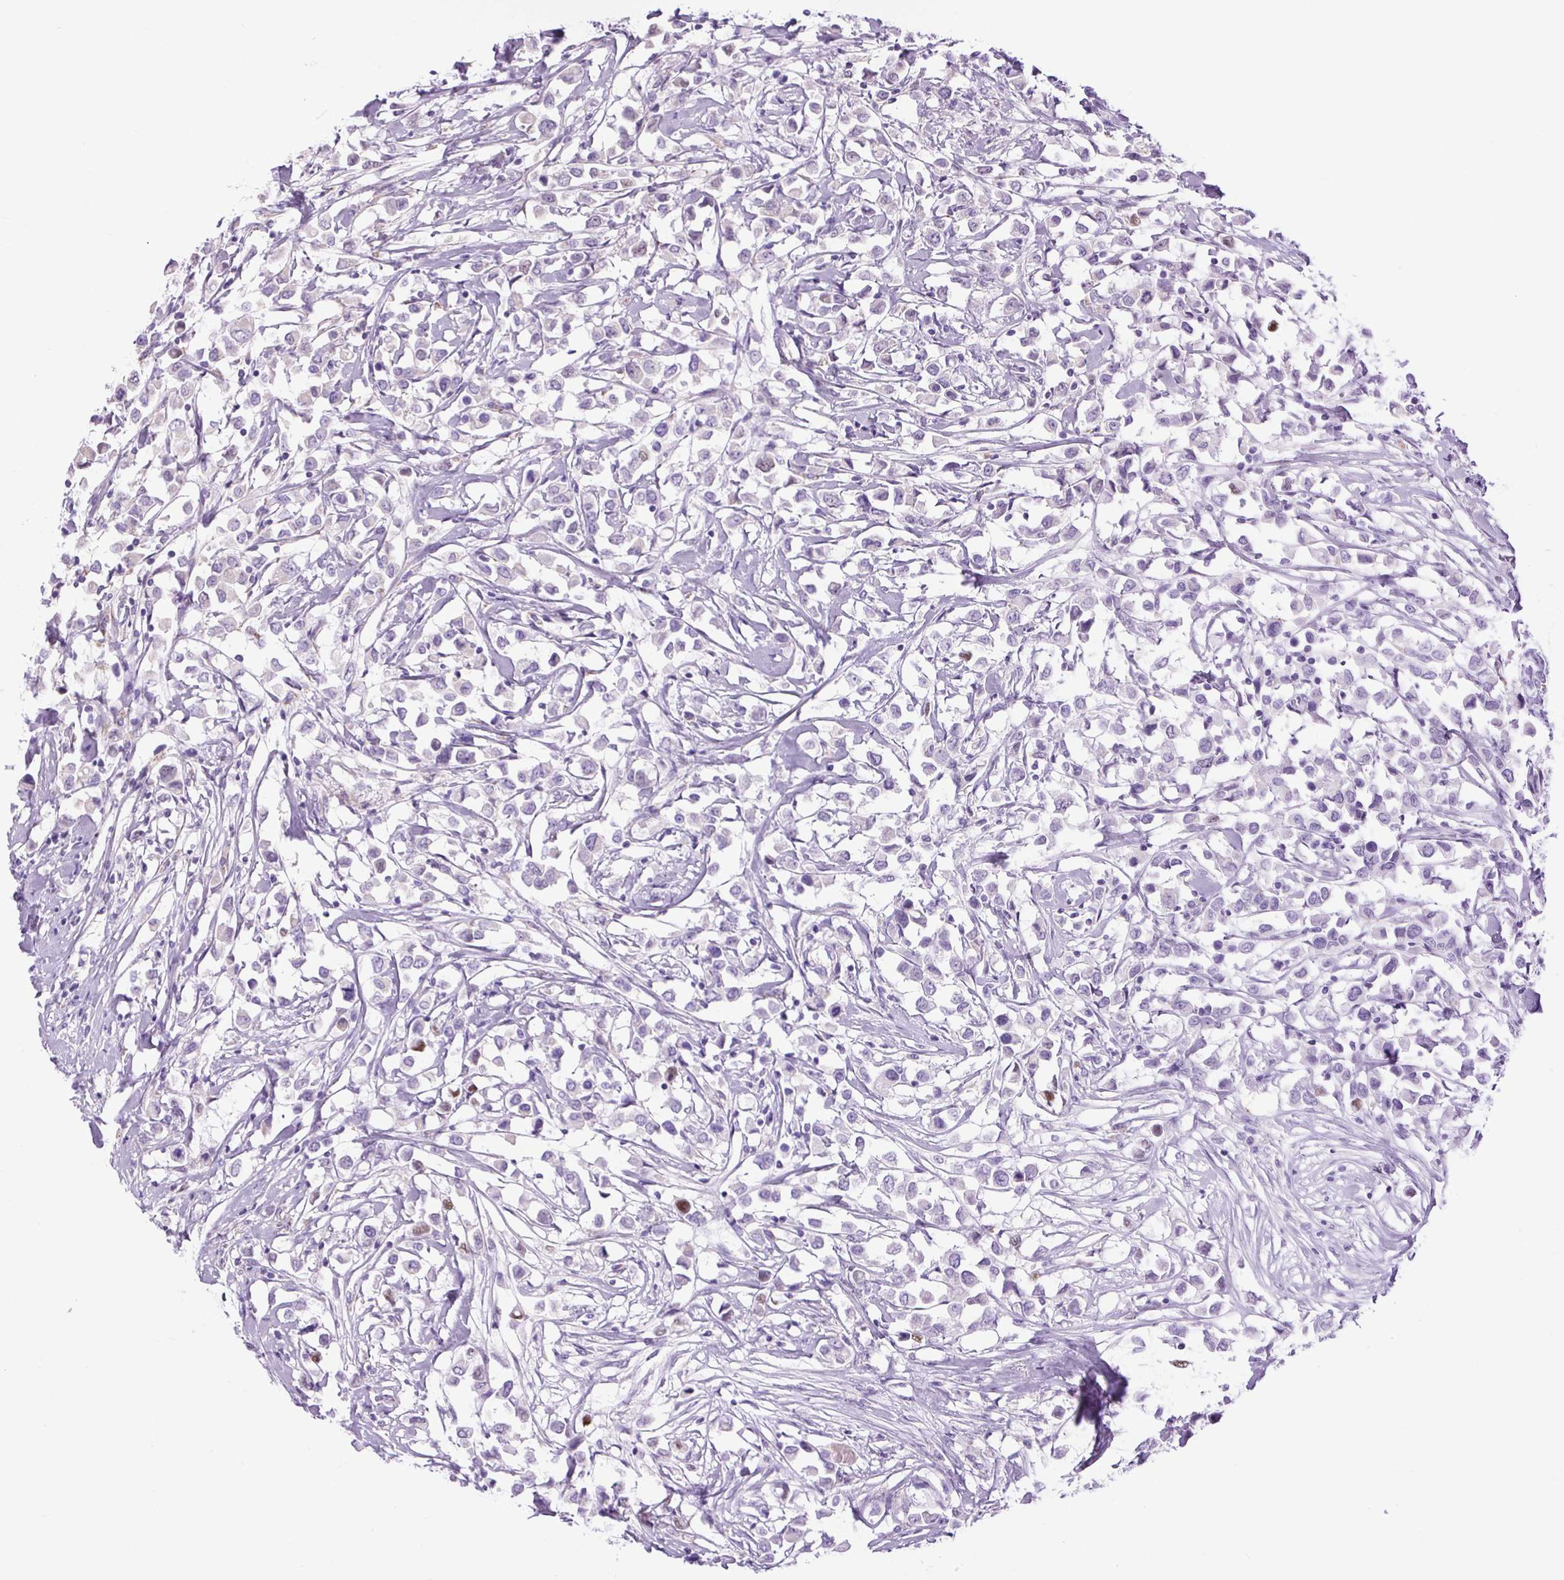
{"staining": {"intensity": "negative", "quantity": "none", "location": "none"}, "tissue": "breast cancer", "cell_type": "Tumor cells", "image_type": "cancer", "snomed": [{"axis": "morphology", "description": "Duct carcinoma"}, {"axis": "topography", "description": "Breast"}], "caption": "This is an IHC image of breast invasive ductal carcinoma. There is no staining in tumor cells.", "gene": "SCO2", "patient": {"sex": "female", "age": 61}}